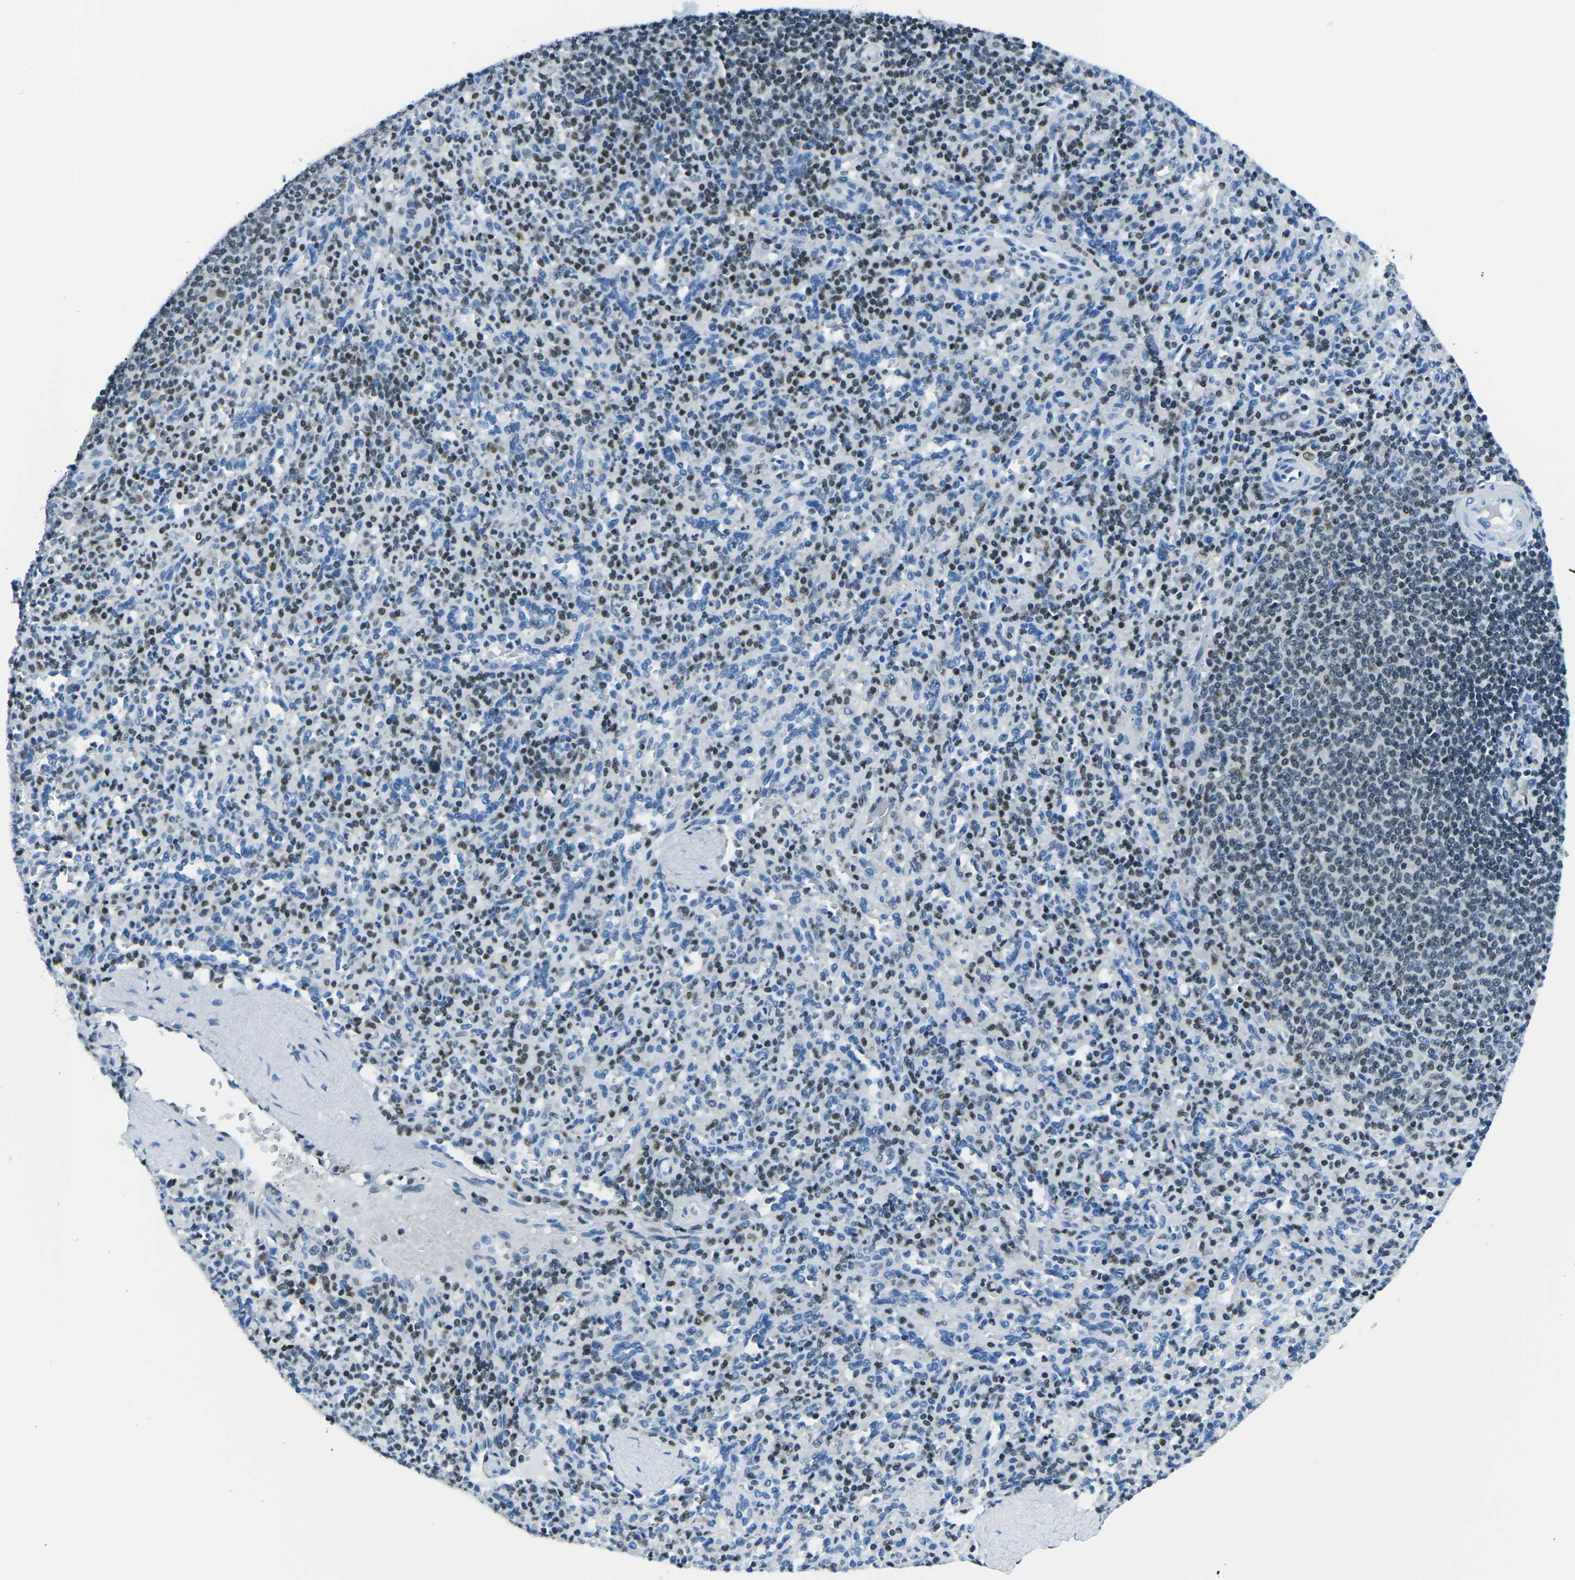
{"staining": {"intensity": "moderate", "quantity": "25%-75%", "location": "nuclear"}, "tissue": "spleen", "cell_type": "Cells in red pulp", "image_type": "normal", "snomed": [{"axis": "morphology", "description": "Normal tissue, NOS"}, {"axis": "topography", "description": "Spleen"}], "caption": "Spleen was stained to show a protein in brown. There is medium levels of moderate nuclear positivity in approximately 25%-75% of cells in red pulp. (brown staining indicates protein expression, while blue staining denotes nuclei).", "gene": "CELF2", "patient": {"sex": "male", "age": 36}}